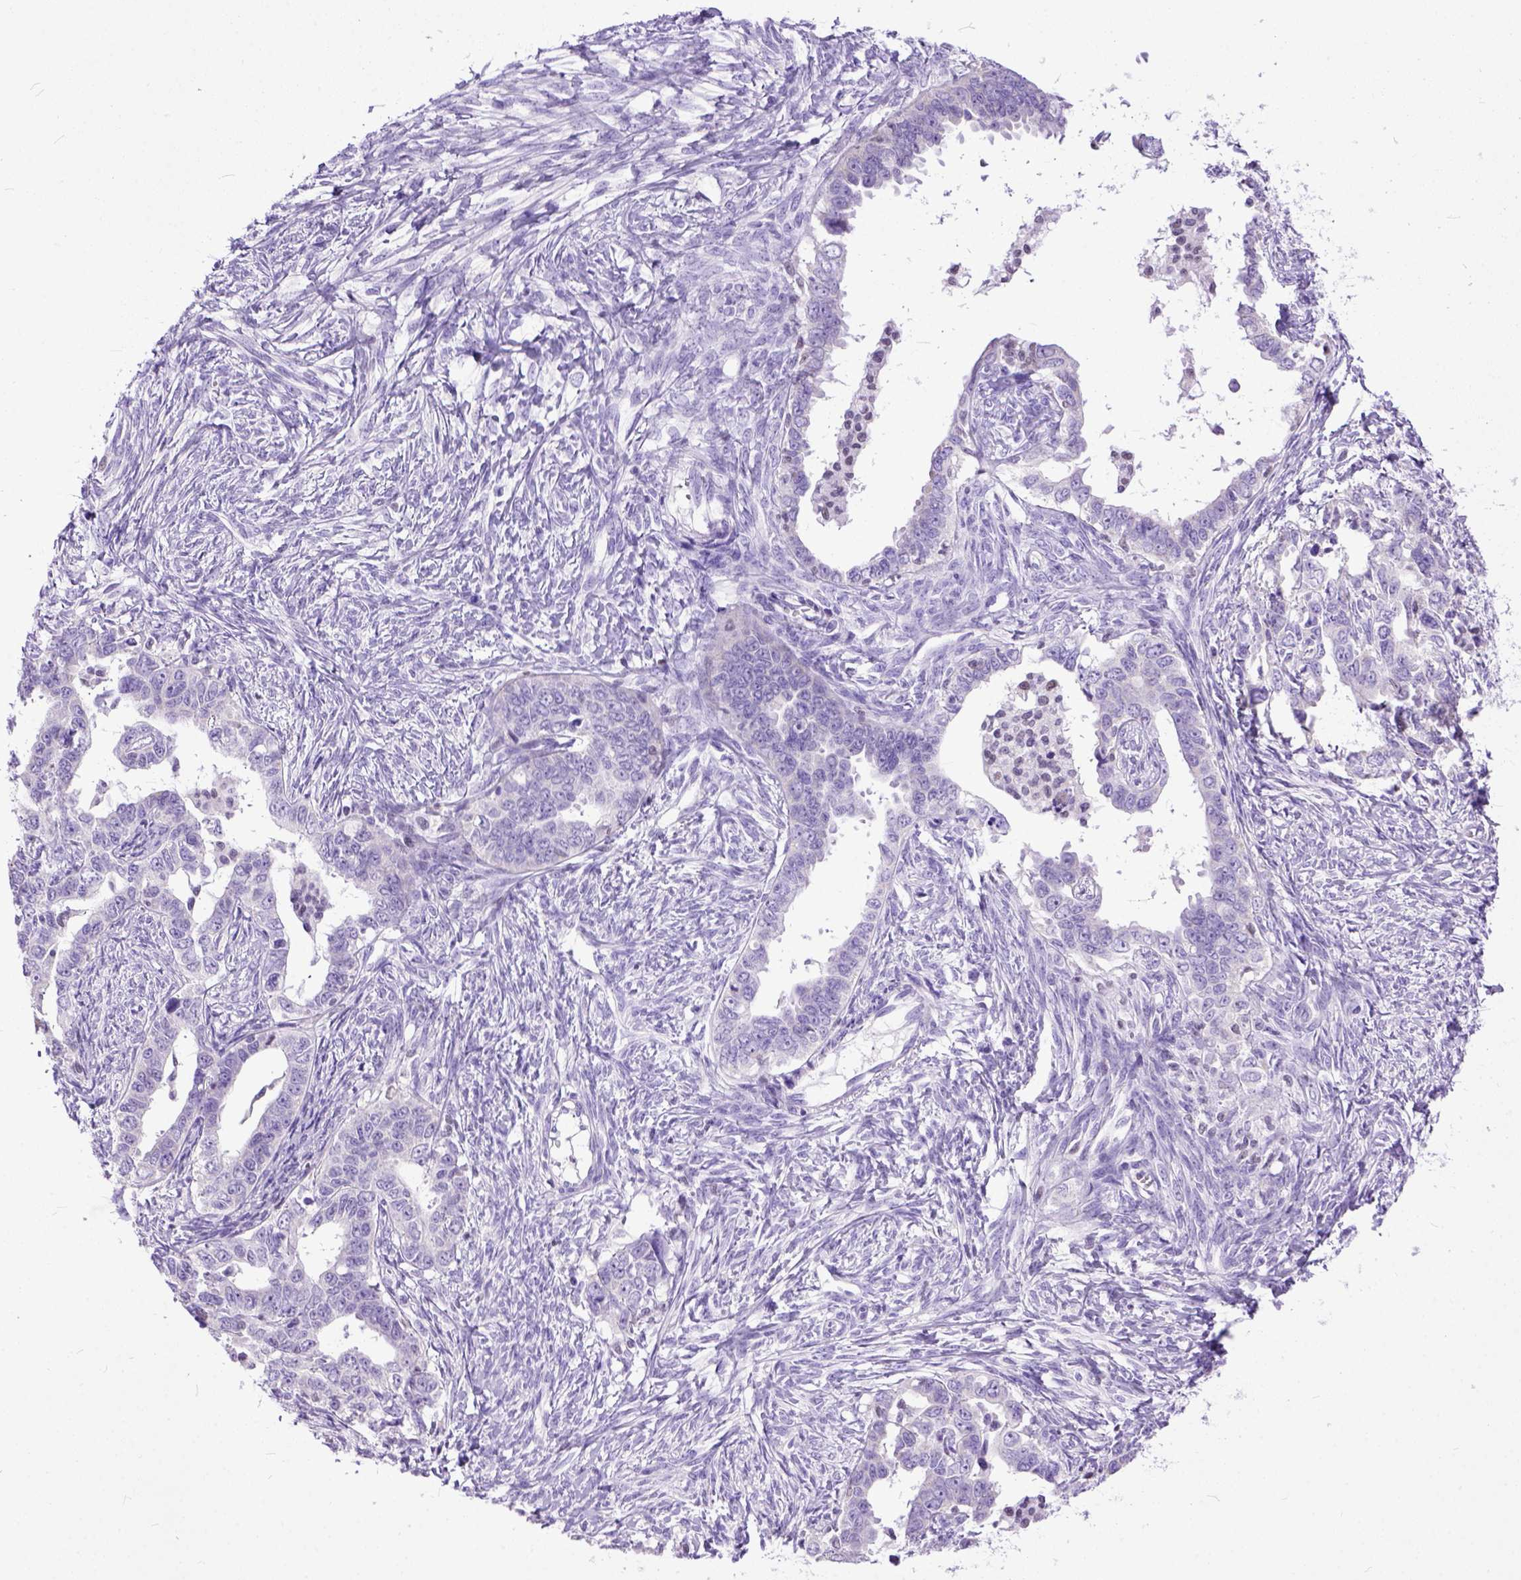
{"staining": {"intensity": "negative", "quantity": "none", "location": "none"}, "tissue": "ovarian cancer", "cell_type": "Tumor cells", "image_type": "cancer", "snomed": [{"axis": "morphology", "description": "Cystadenocarcinoma, serous, NOS"}, {"axis": "topography", "description": "Ovary"}], "caption": "The histopathology image exhibits no significant positivity in tumor cells of ovarian cancer (serous cystadenocarcinoma).", "gene": "CRB1", "patient": {"sex": "female", "age": 69}}